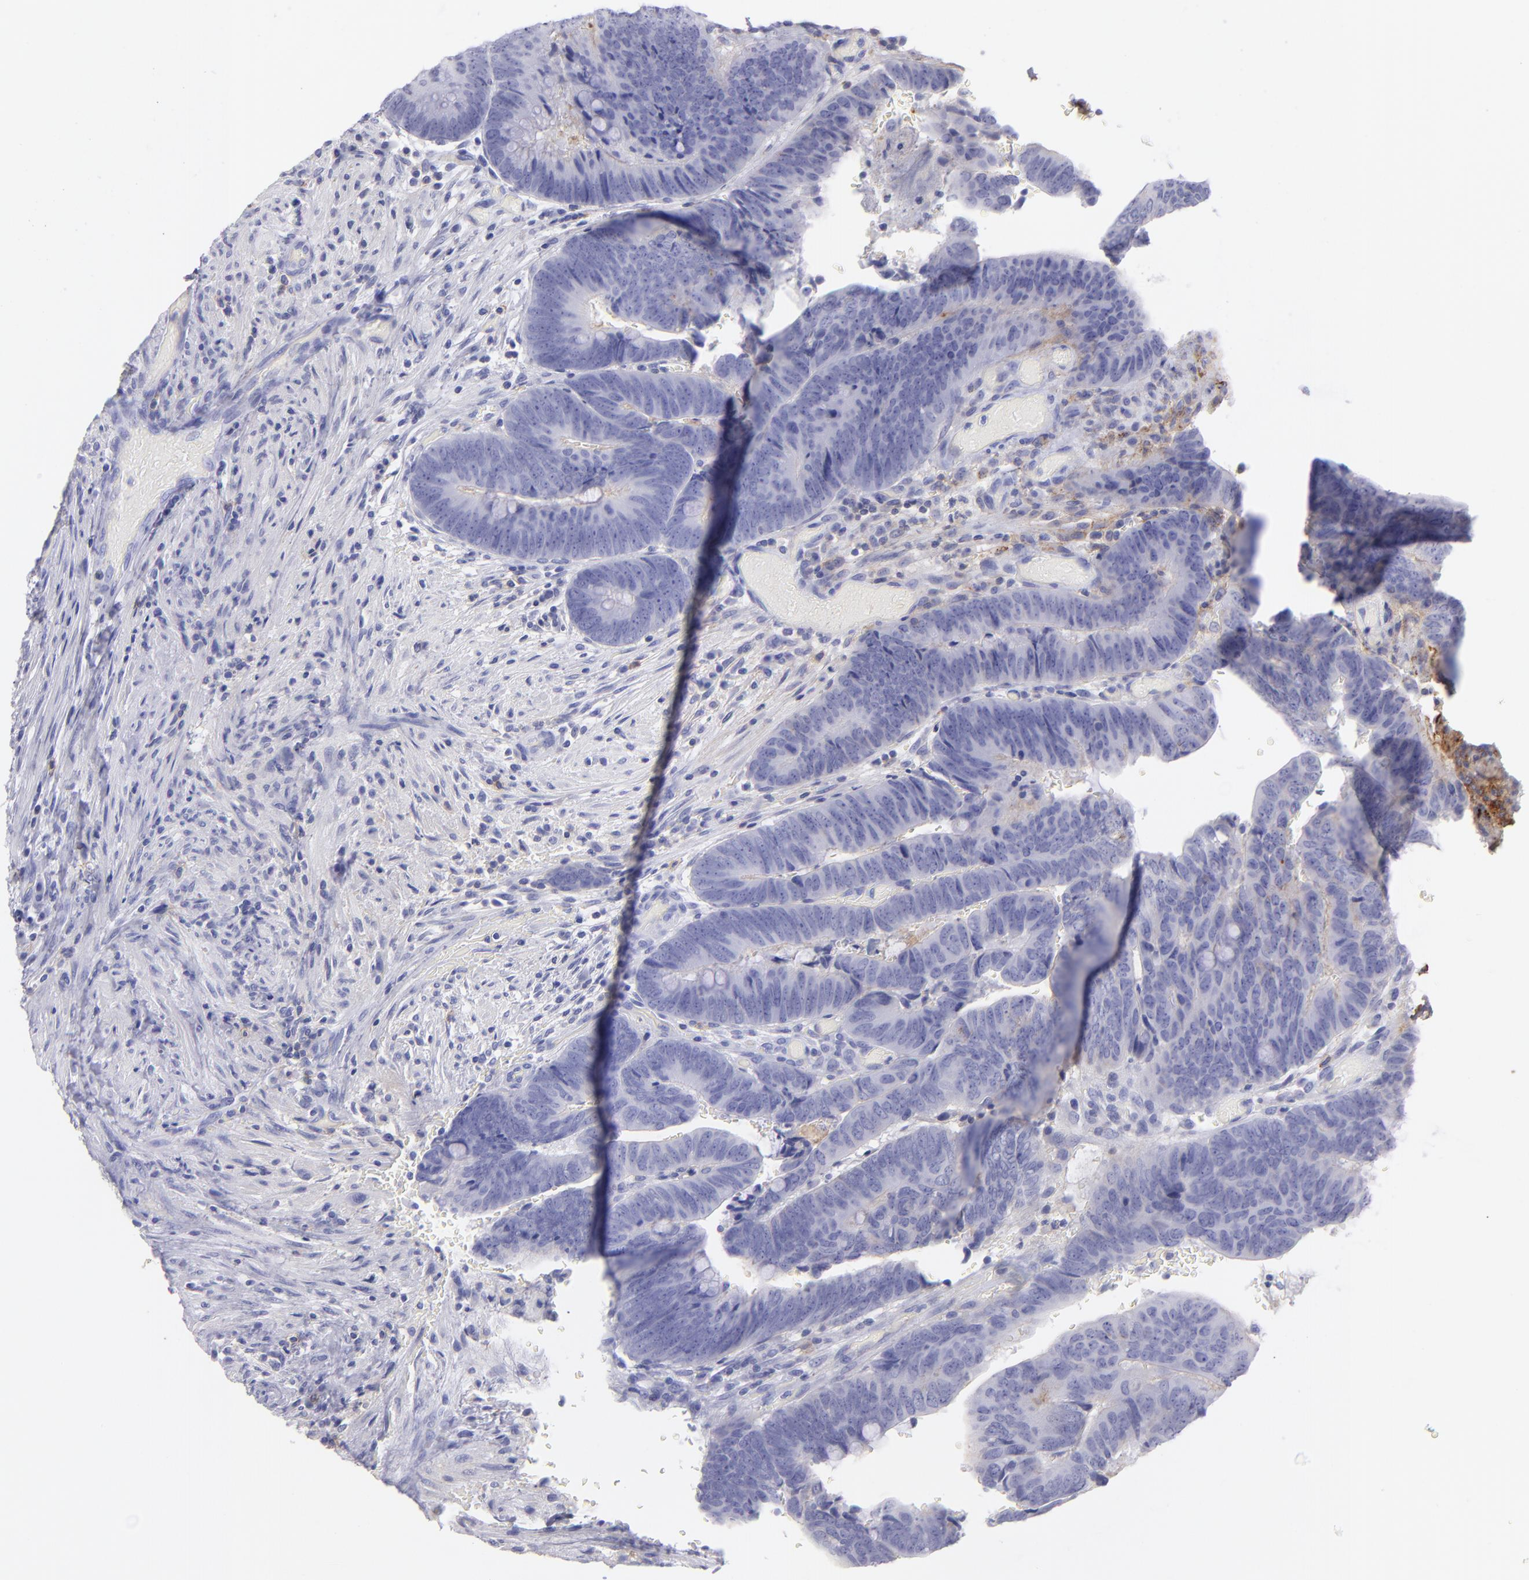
{"staining": {"intensity": "negative", "quantity": "none", "location": "none"}, "tissue": "colorectal cancer", "cell_type": "Tumor cells", "image_type": "cancer", "snomed": [{"axis": "morphology", "description": "Normal tissue, NOS"}, {"axis": "morphology", "description": "Adenocarcinoma, NOS"}, {"axis": "topography", "description": "Rectum"}], "caption": "Tumor cells show no significant positivity in colorectal cancer (adenocarcinoma).", "gene": "CD82", "patient": {"sex": "male", "age": 92}}